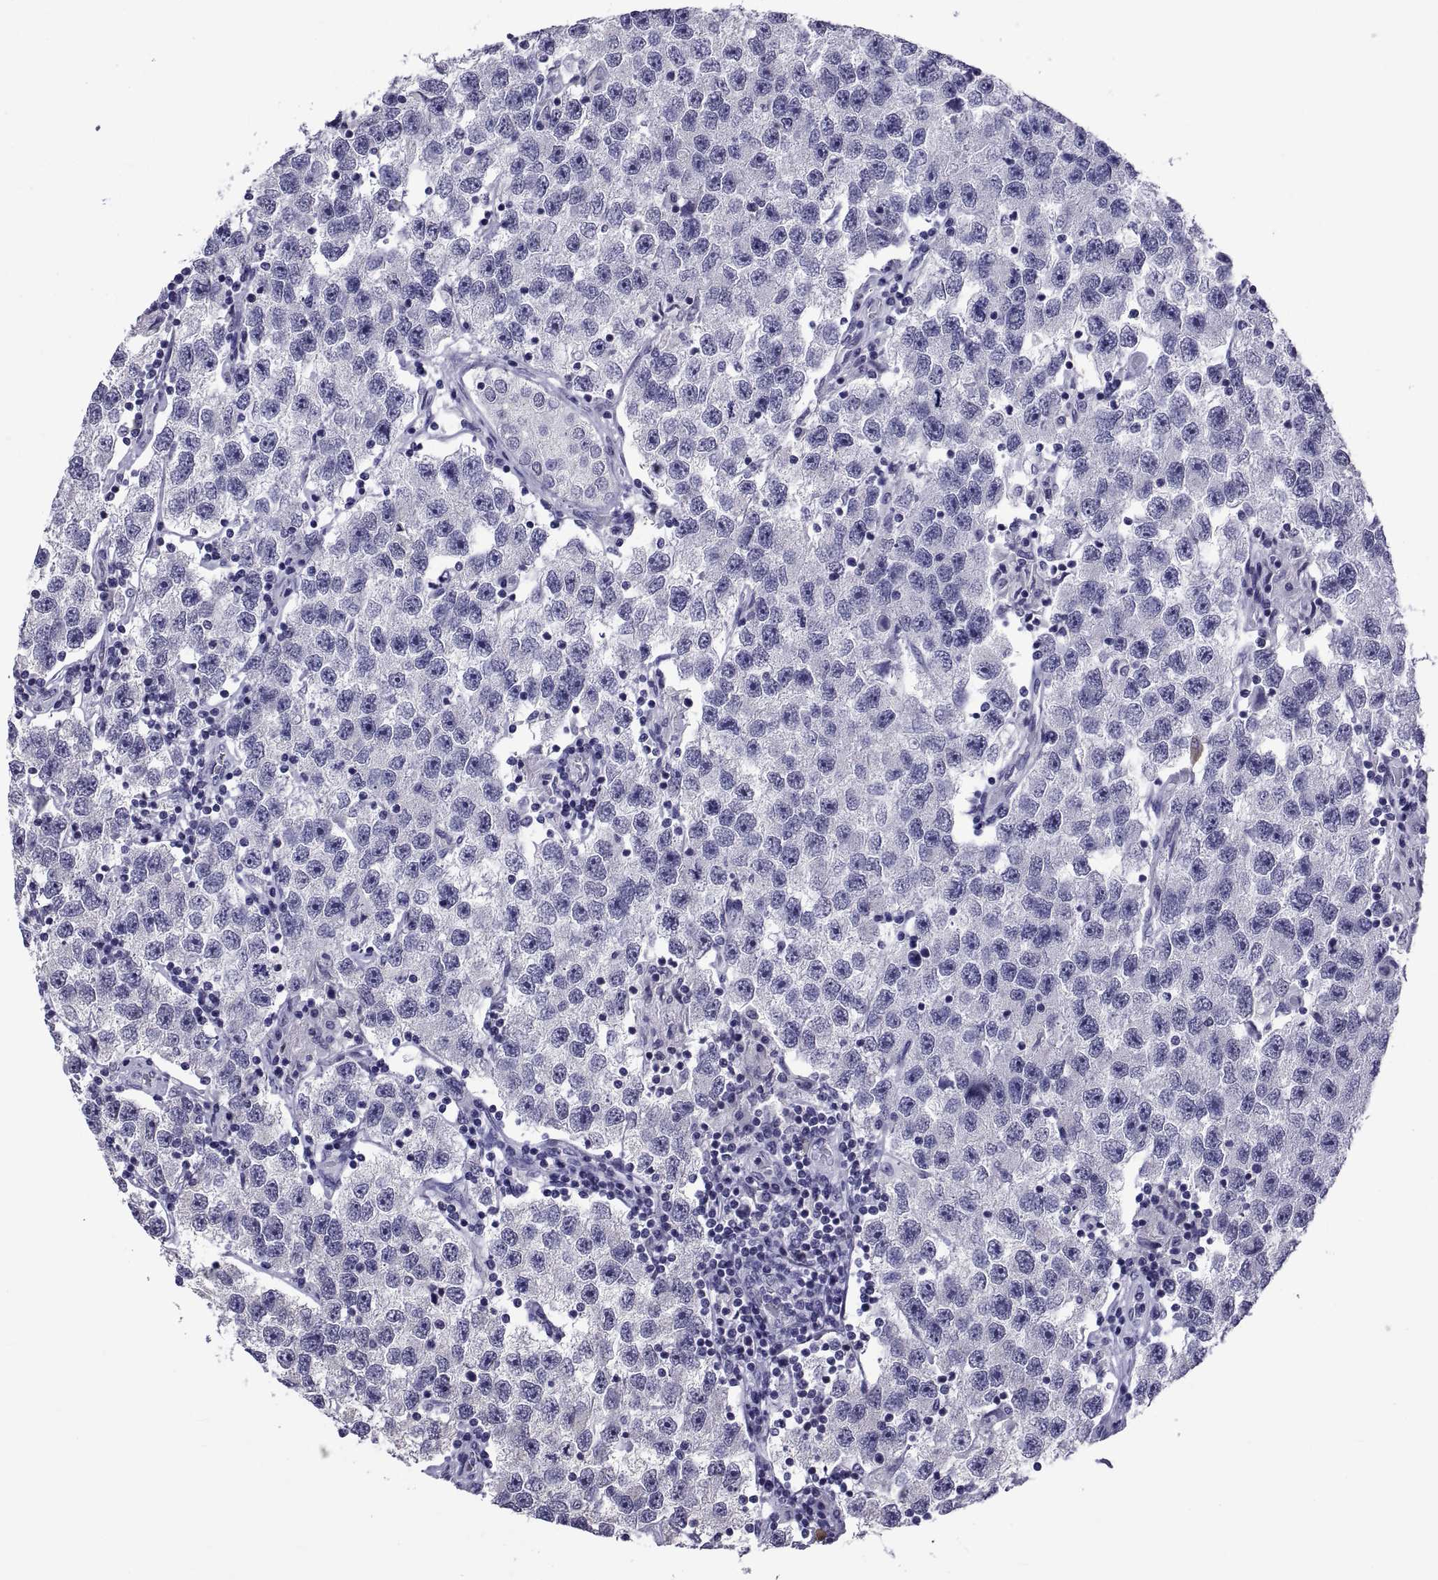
{"staining": {"intensity": "negative", "quantity": "none", "location": "none"}, "tissue": "testis cancer", "cell_type": "Tumor cells", "image_type": "cancer", "snomed": [{"axis": "morphology", "description": "Seminoma, NOS"}, {"axis": "topography", "description": "Testis"}], "caption": "The image shows no significant expression in tumor cells of testis seminoma.", "gene": "TGFBR3L", "patient": {"sex": "male", "age": 26}}